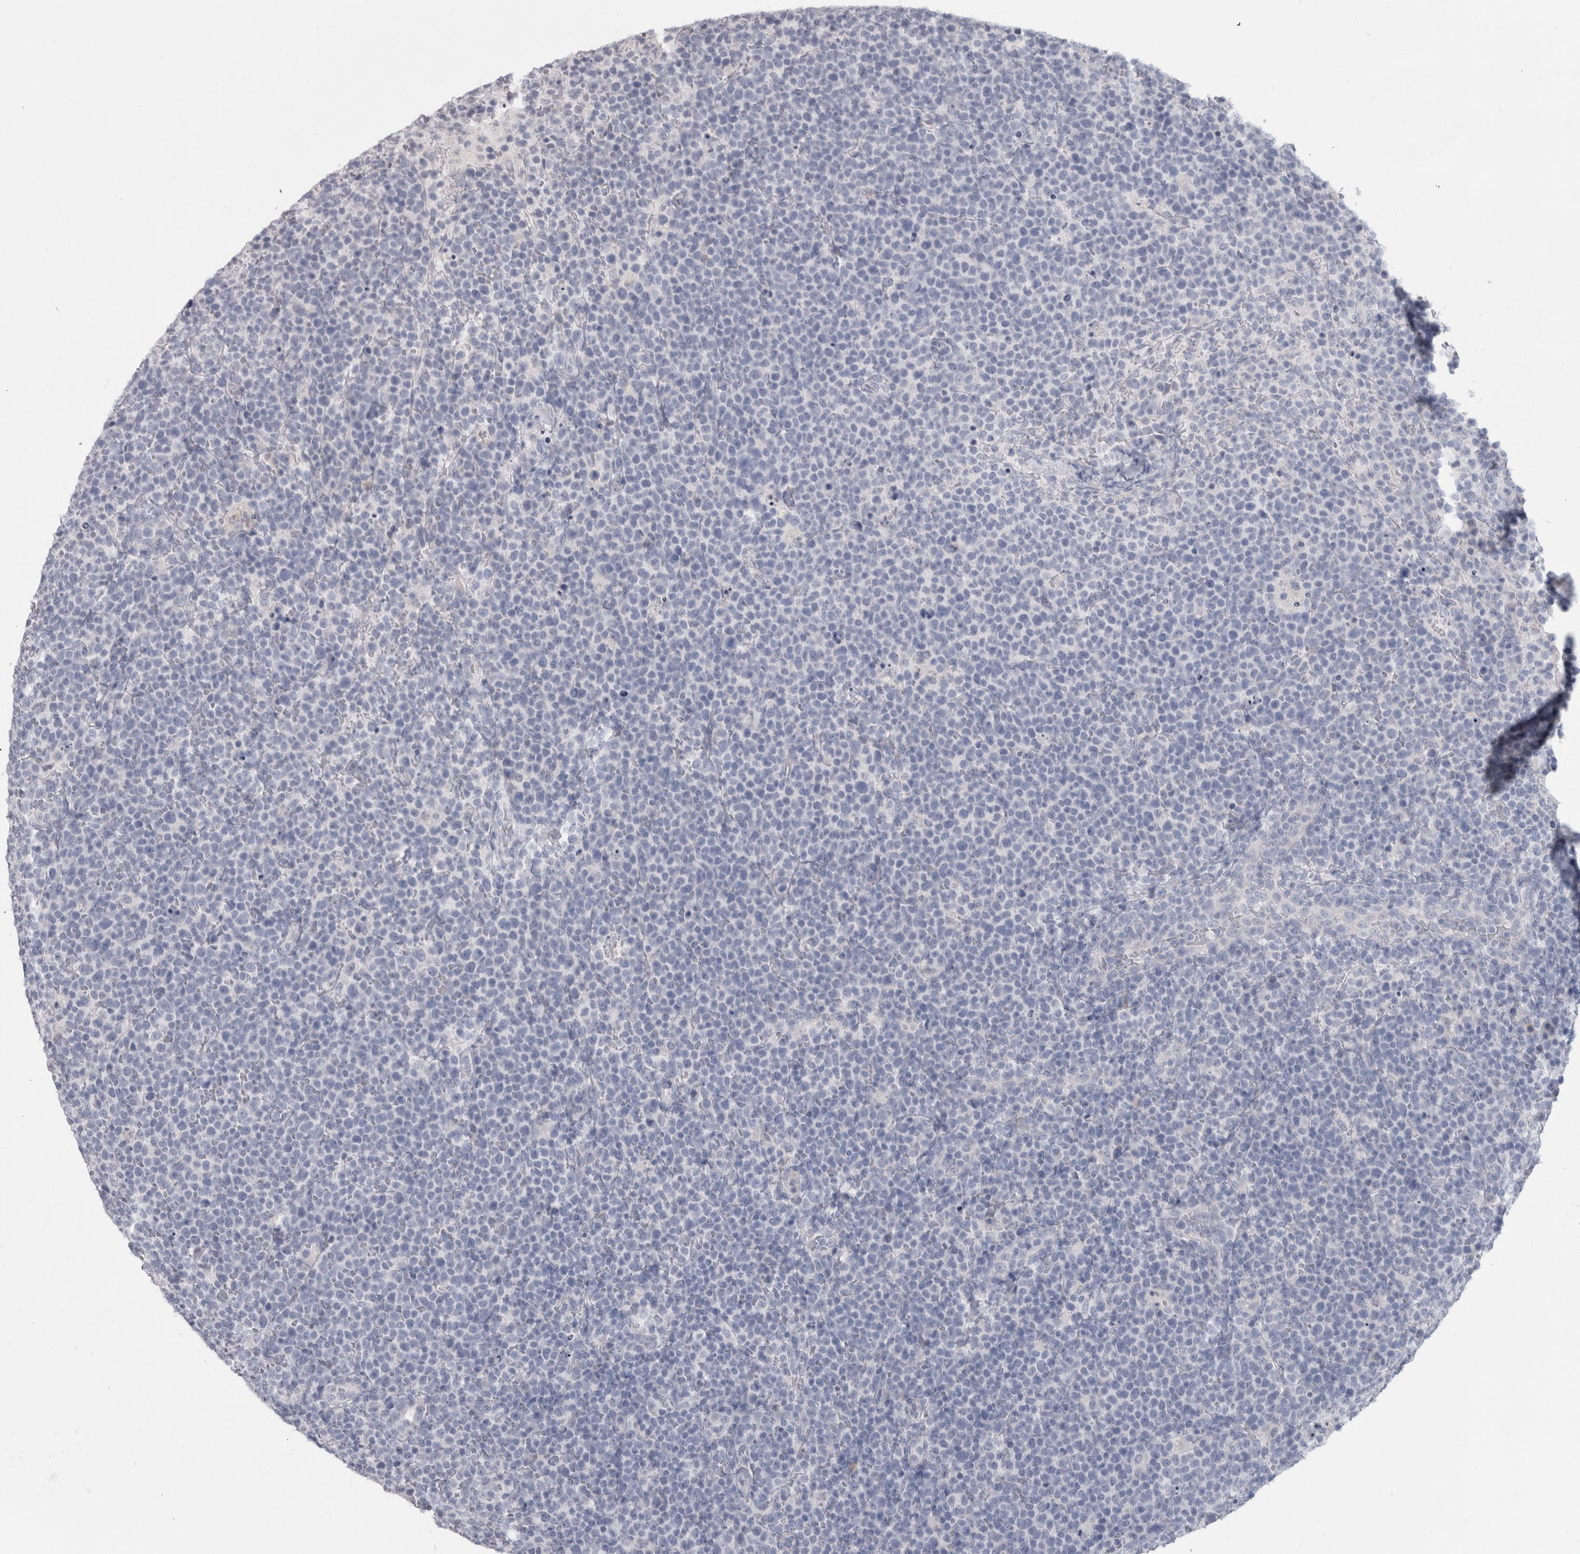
{"staining": {"intensity": "negative", "quantity": "none", "location": "none"}, "tissue": "lymphoma", "cell_type": "Tumor cells", "image_type": "cancer", "snomed": [{"axis": "morphology", "description": "Malignant lymphoma, non-Hodgkin's type, High grade"}, {"axis": "topography", "description": "Lymph node"}], "caption": "IHC micrograph of human lymphoma stained for a protein (brown), which displays no staining in tumor cells.", "gene": "MSMB", "patient": {"sex": "male", "age": 61}}